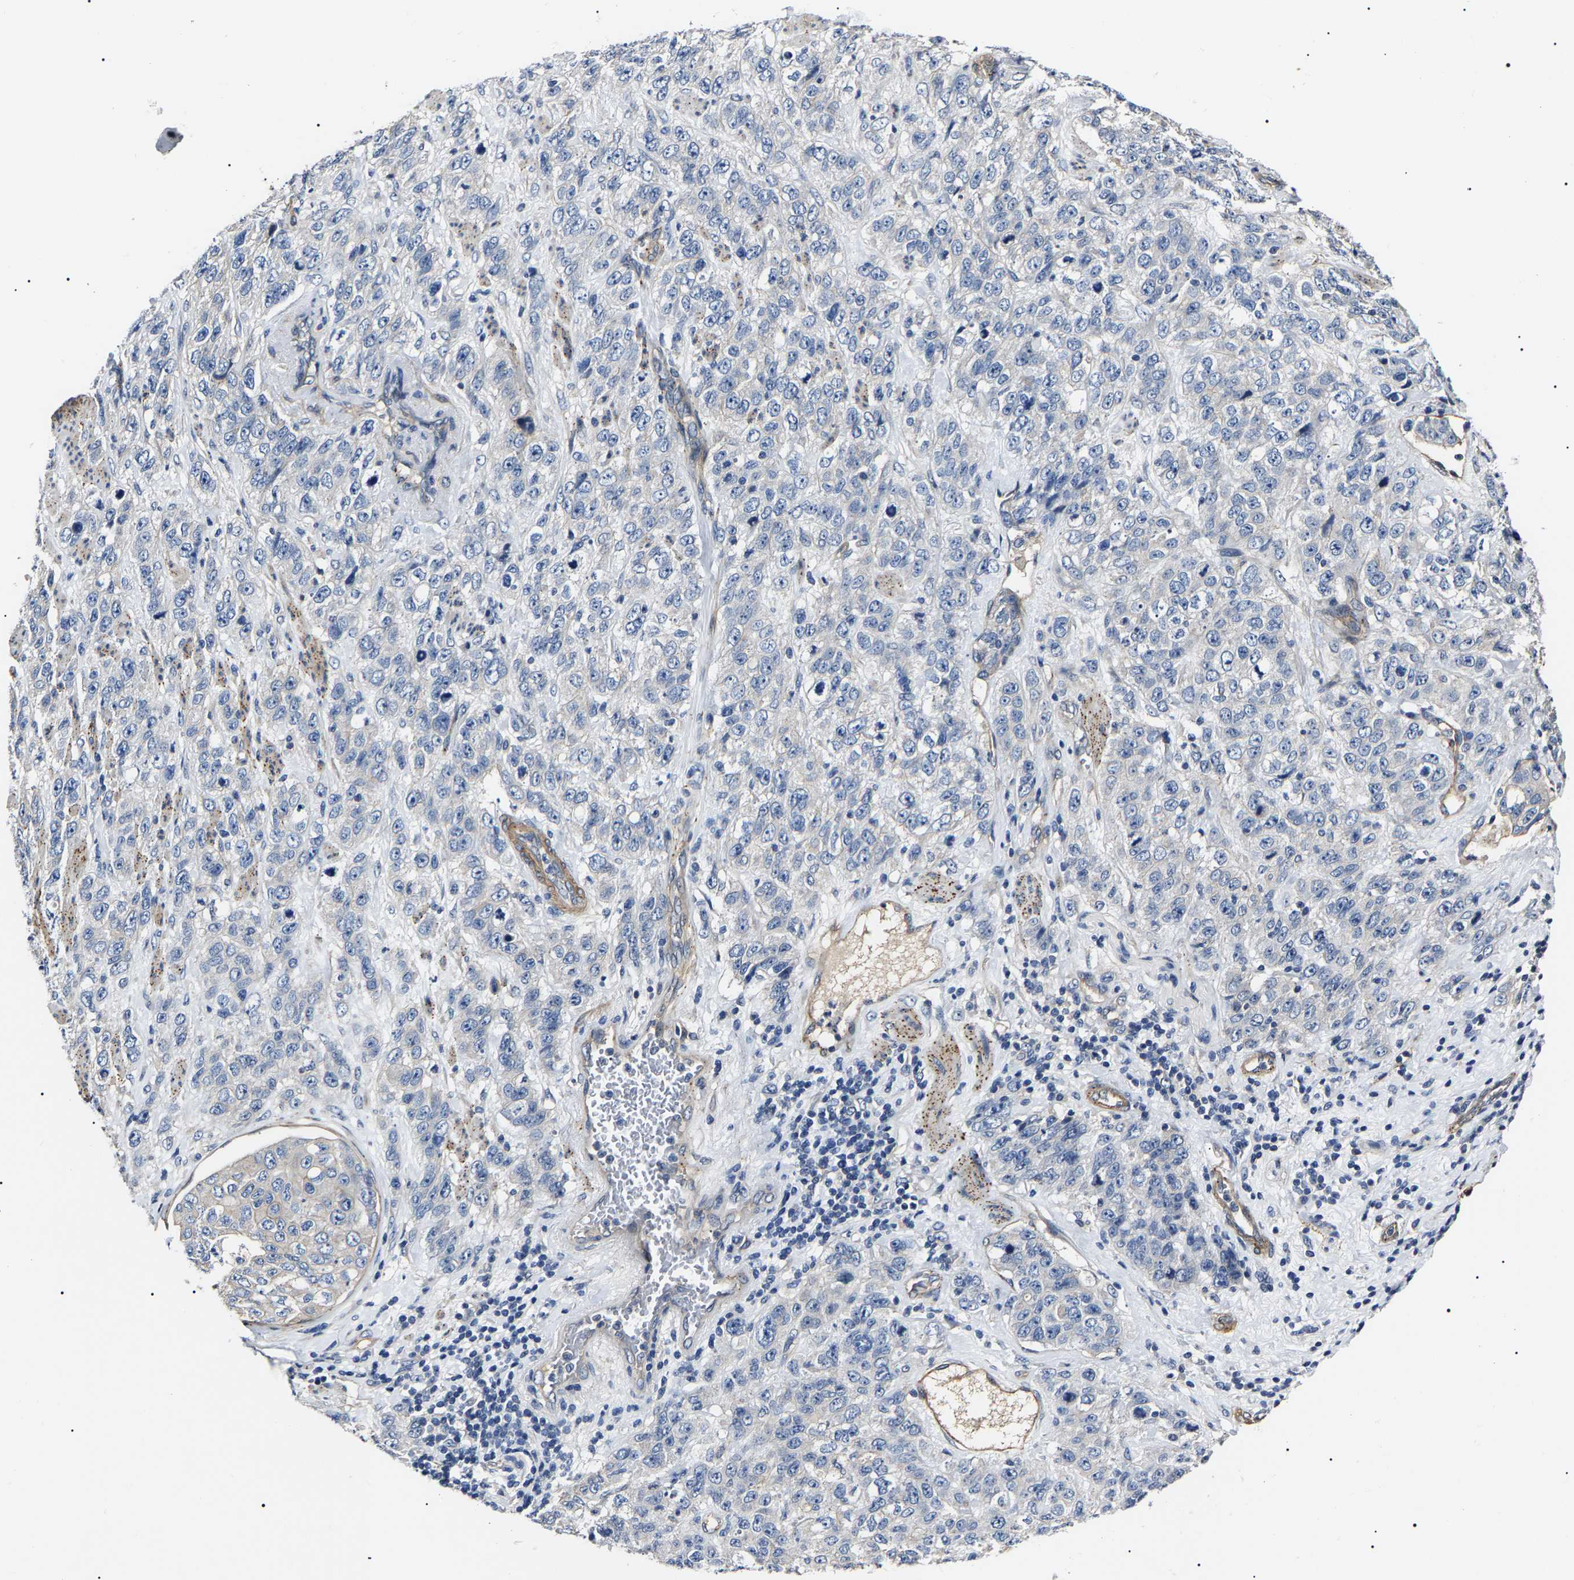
{"staining": {"intensity": "negative", "quantity": "none", "location": "none"}, "tissue": "stomach cancer", "cell_type": "Tumor cells", "image_type": "cancer", "snomed": [{"axis": "morphology", "description": "Adenocarcinoma, NOS"}, {"axis": "topography", "description": "Stomach"}], "caption": "Immunohistochemistry of adenocarcinoma (stomach) shows no positivity in tumor cells.", "gene": "KLHL42", "patient": {"sex": "male", "age": 48}}